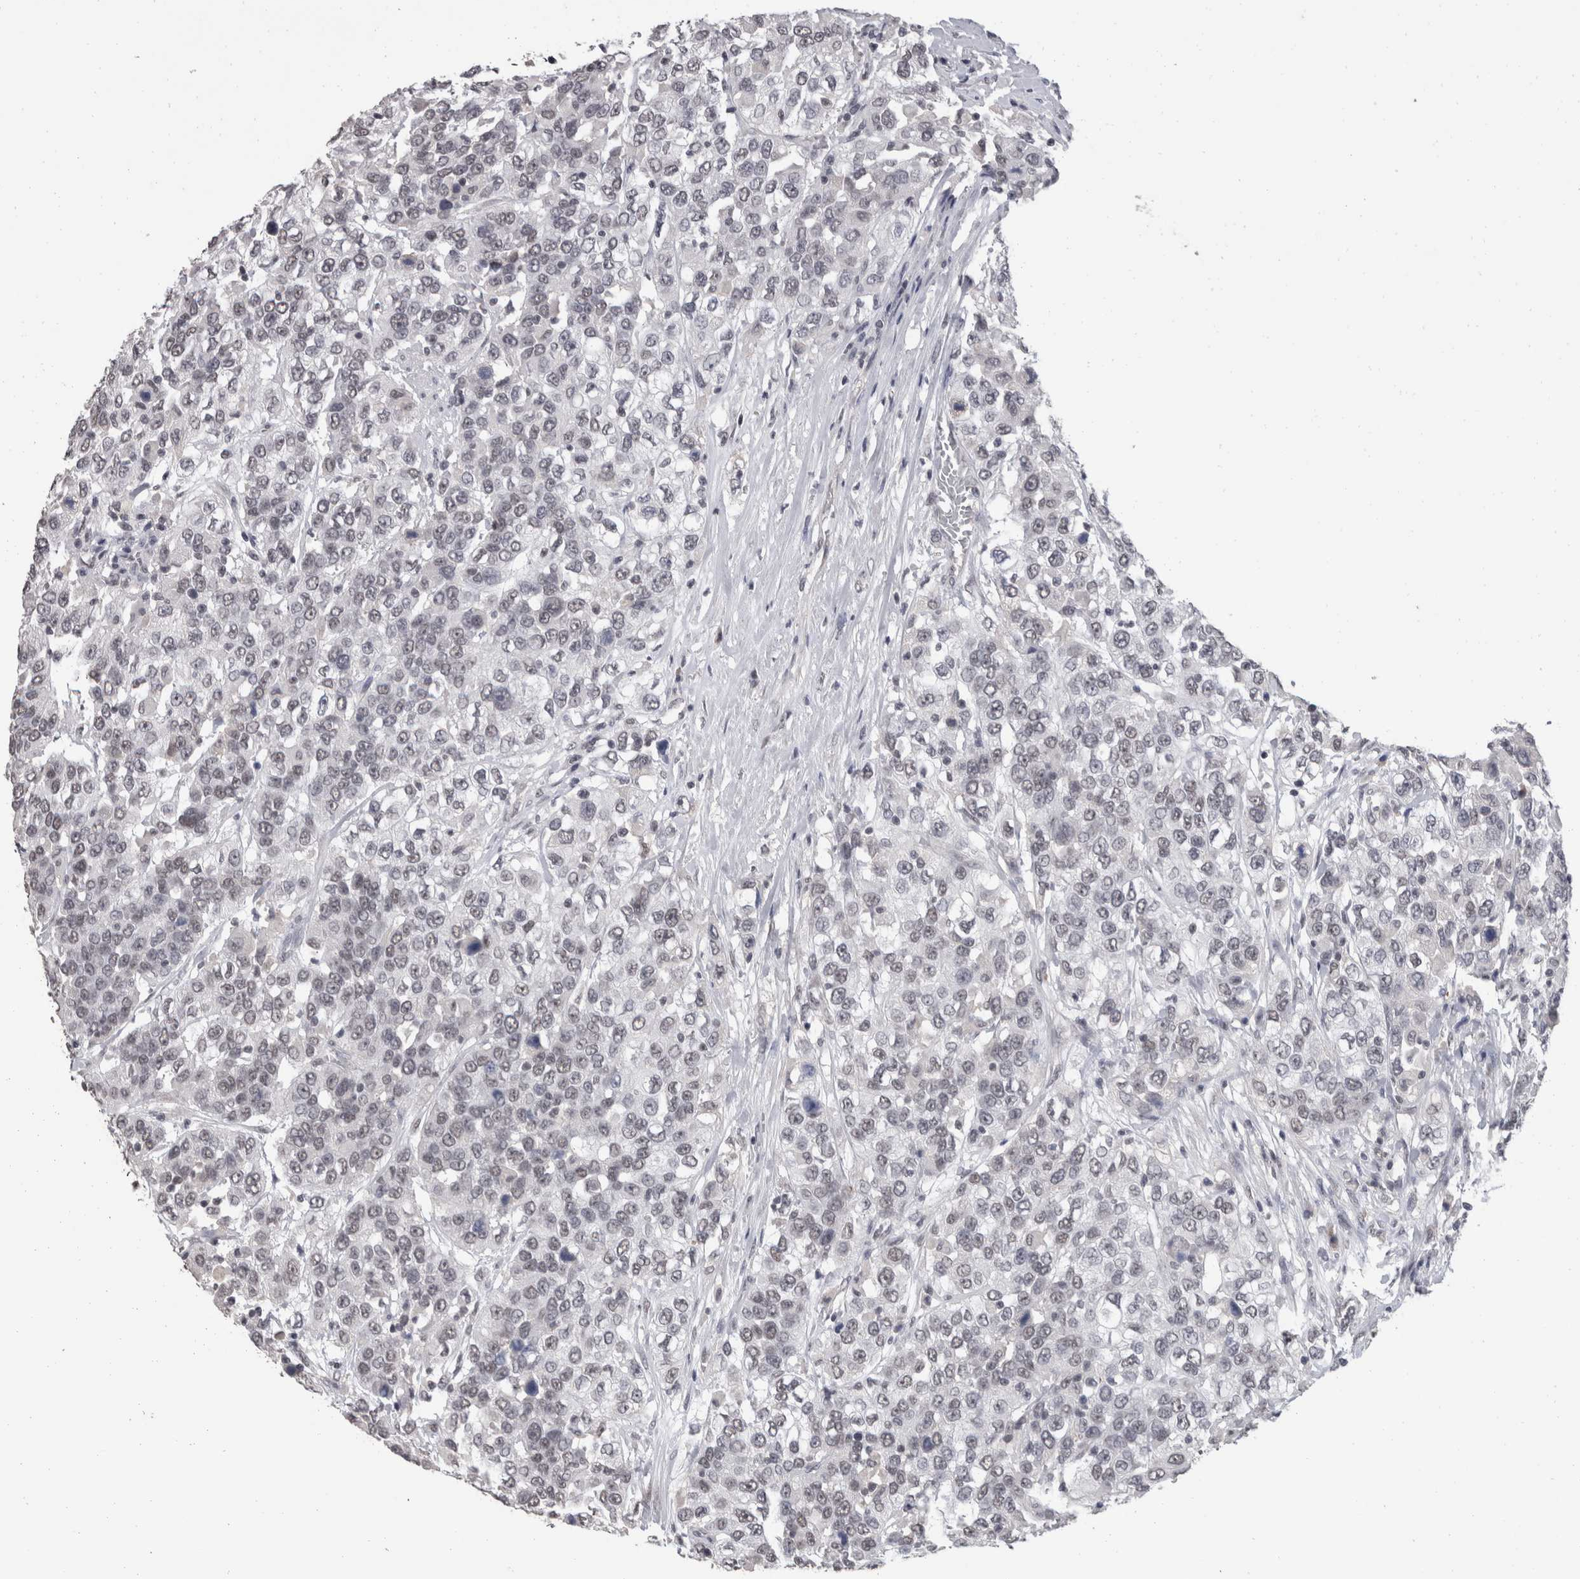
{"staining": {"intensity": "weak", "quantity": ">75%", "location": "nuclear"}, "tissue": "urothelial cancer", "cell_type": "Tumor cells", "image_type": "cancer", "snomed": [{"axis": "morphology", "description": "Urothelial carcinoma, High grade"}, {"axis": "topography", "description": "Urinary bladder"}], "caption": "High-magnification brightfield microscopy of urothelial cancer stained with DAB (3,3'-diaminobenzidine) (brown) and counterstained with hematoxylin (blue). tumor cells exhibit weak nuclear positivity is seen in about>75% of cells.", "gene": "DDX17", "patient": {"sex": "female", "age": 80}}